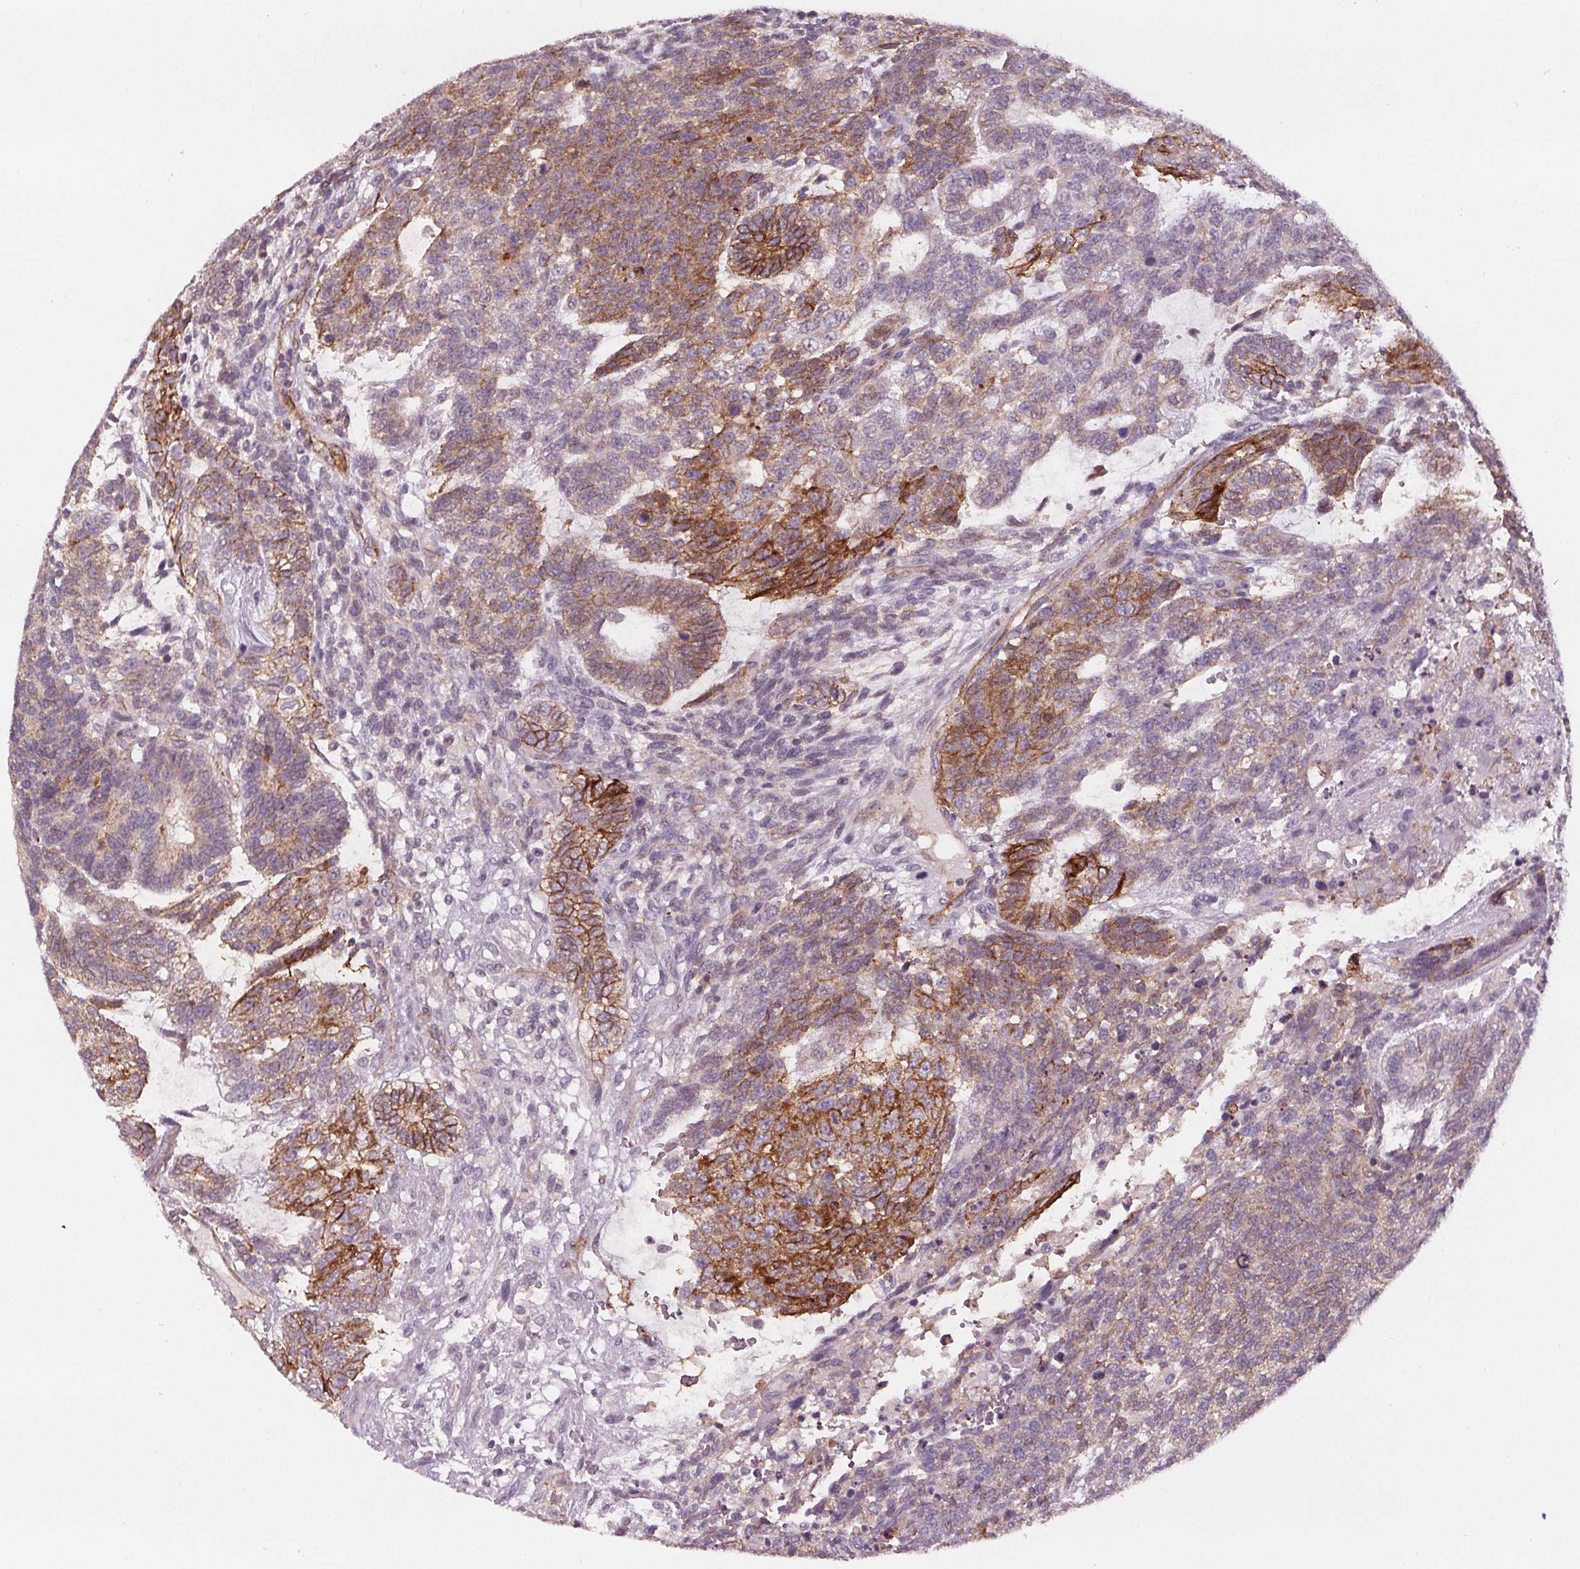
{"staining": {"intensity": "strong", "quantity": "25%-75%", "location": "cytoplasmic/membranous"}, "tissue": "testis cancer", "cell_type": "Tumor cells", "image_type": "cancer", "snomed": [{"axis": "morphology", "description": "Carcinoma, Embryonal, NOS"}, {"axis": "topography", "description": "Testis"}], "caption": "High-power microscopy captured an IHC histopathology image of testis embryonal carcinoma, revealing strong cytoplasmic/membranous positivity in approximately 25%-75% of tumor cells.", "gene": "ATP1A1", "patient": {"sex": "male", "age": 23}}